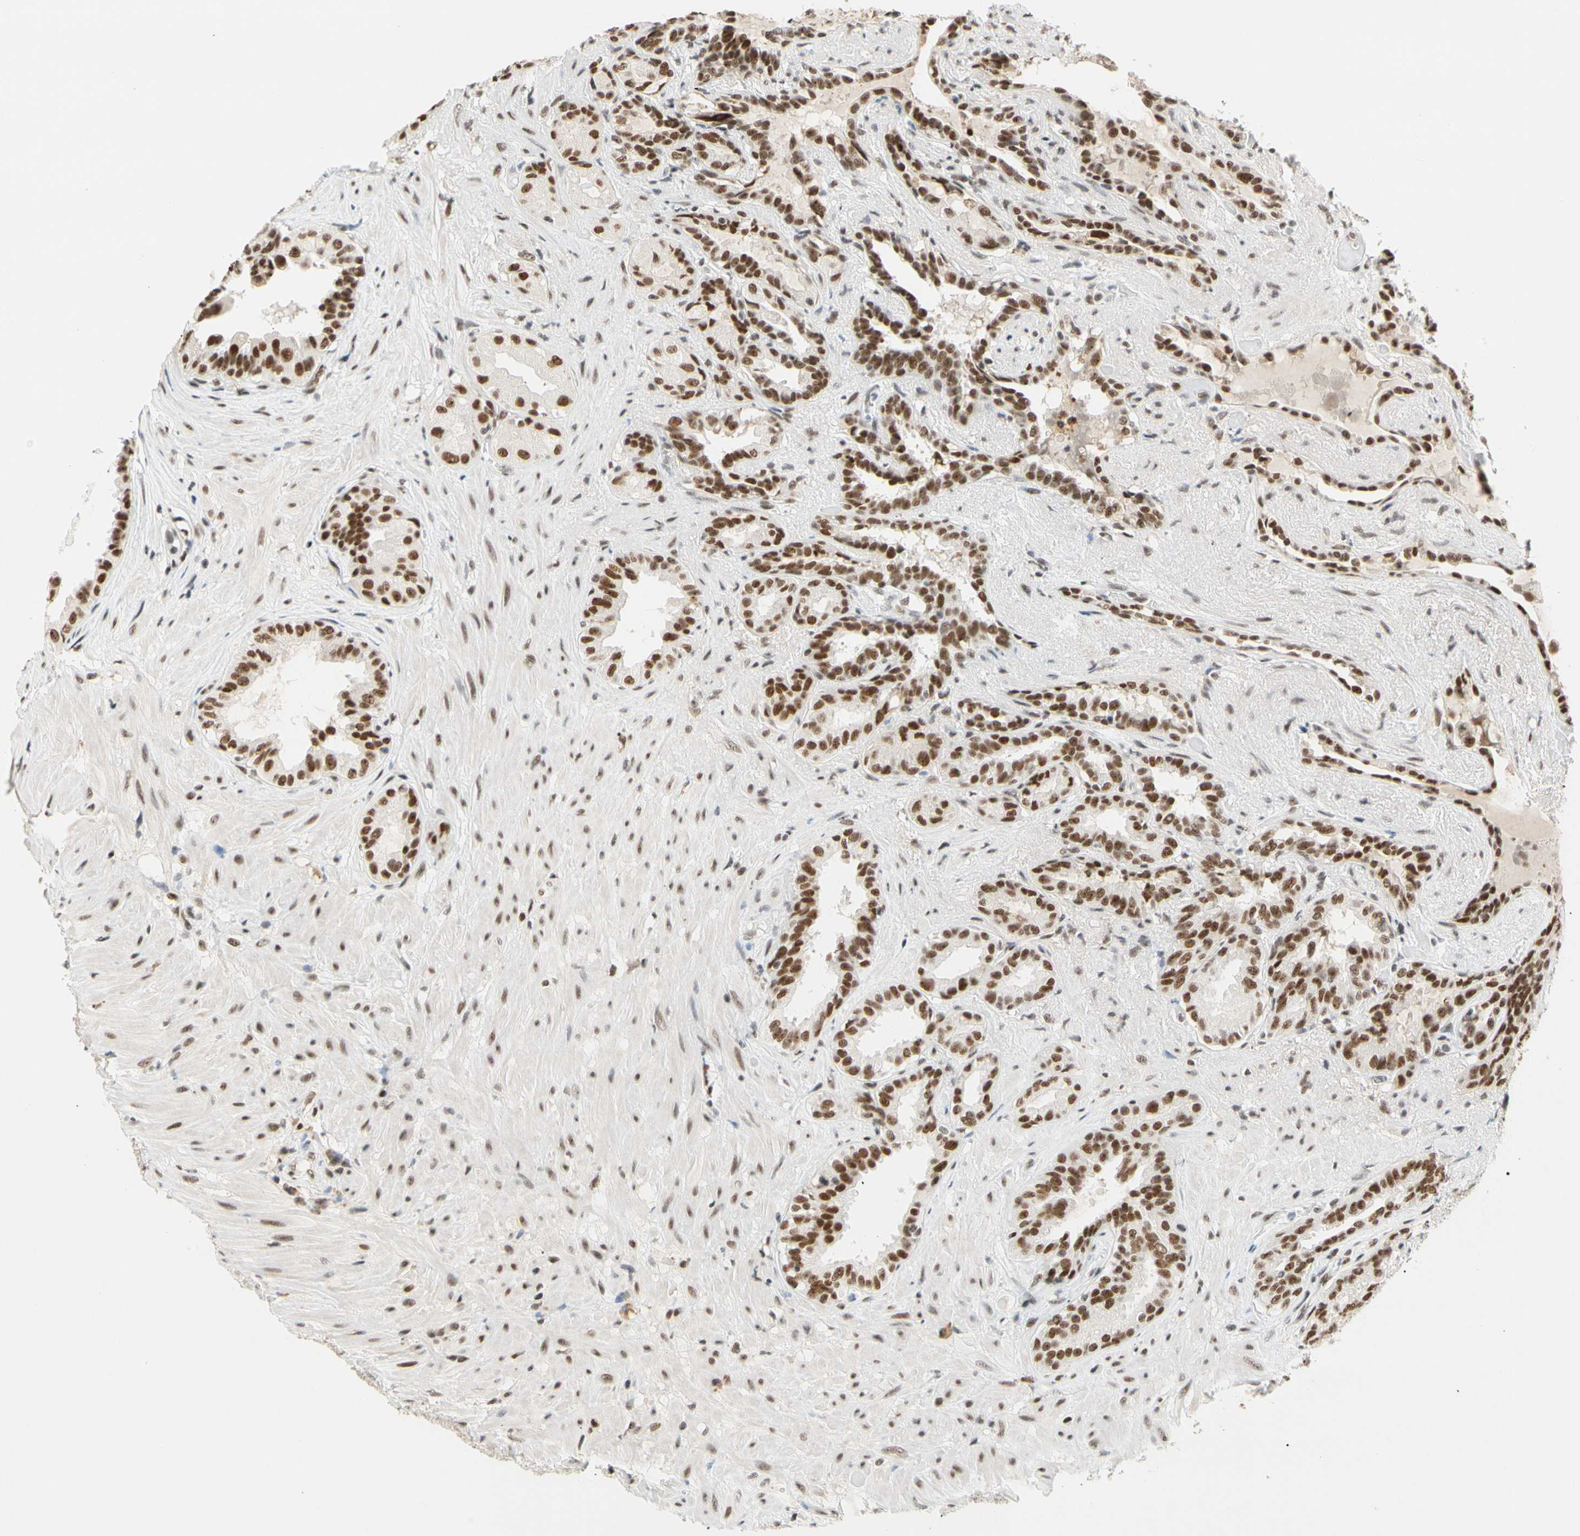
{"staining": {"intensity": "strong", "quantity": ">75%", "location": "nuclear"}, "tissue": "seminal vesicle", "cell_type": "Glandular cells", "image_type": "normal", "snomed": [{"axis": "morphology", "description": "Normal tissue, NOS"}, {"axis": "topography", "description": "Seminal veicle"}], "caption": "Immunohistochemistry micrograph of benign seminal vesicle: human seminal vesicle stained using IHC demonstrates high levels of strong protein expression localized specifically in the nuclear of glandular cells, appearing as a nuclear brown color.", "gene": "ZSCAN16", "patient": {"sex": "male", "age": 61}}